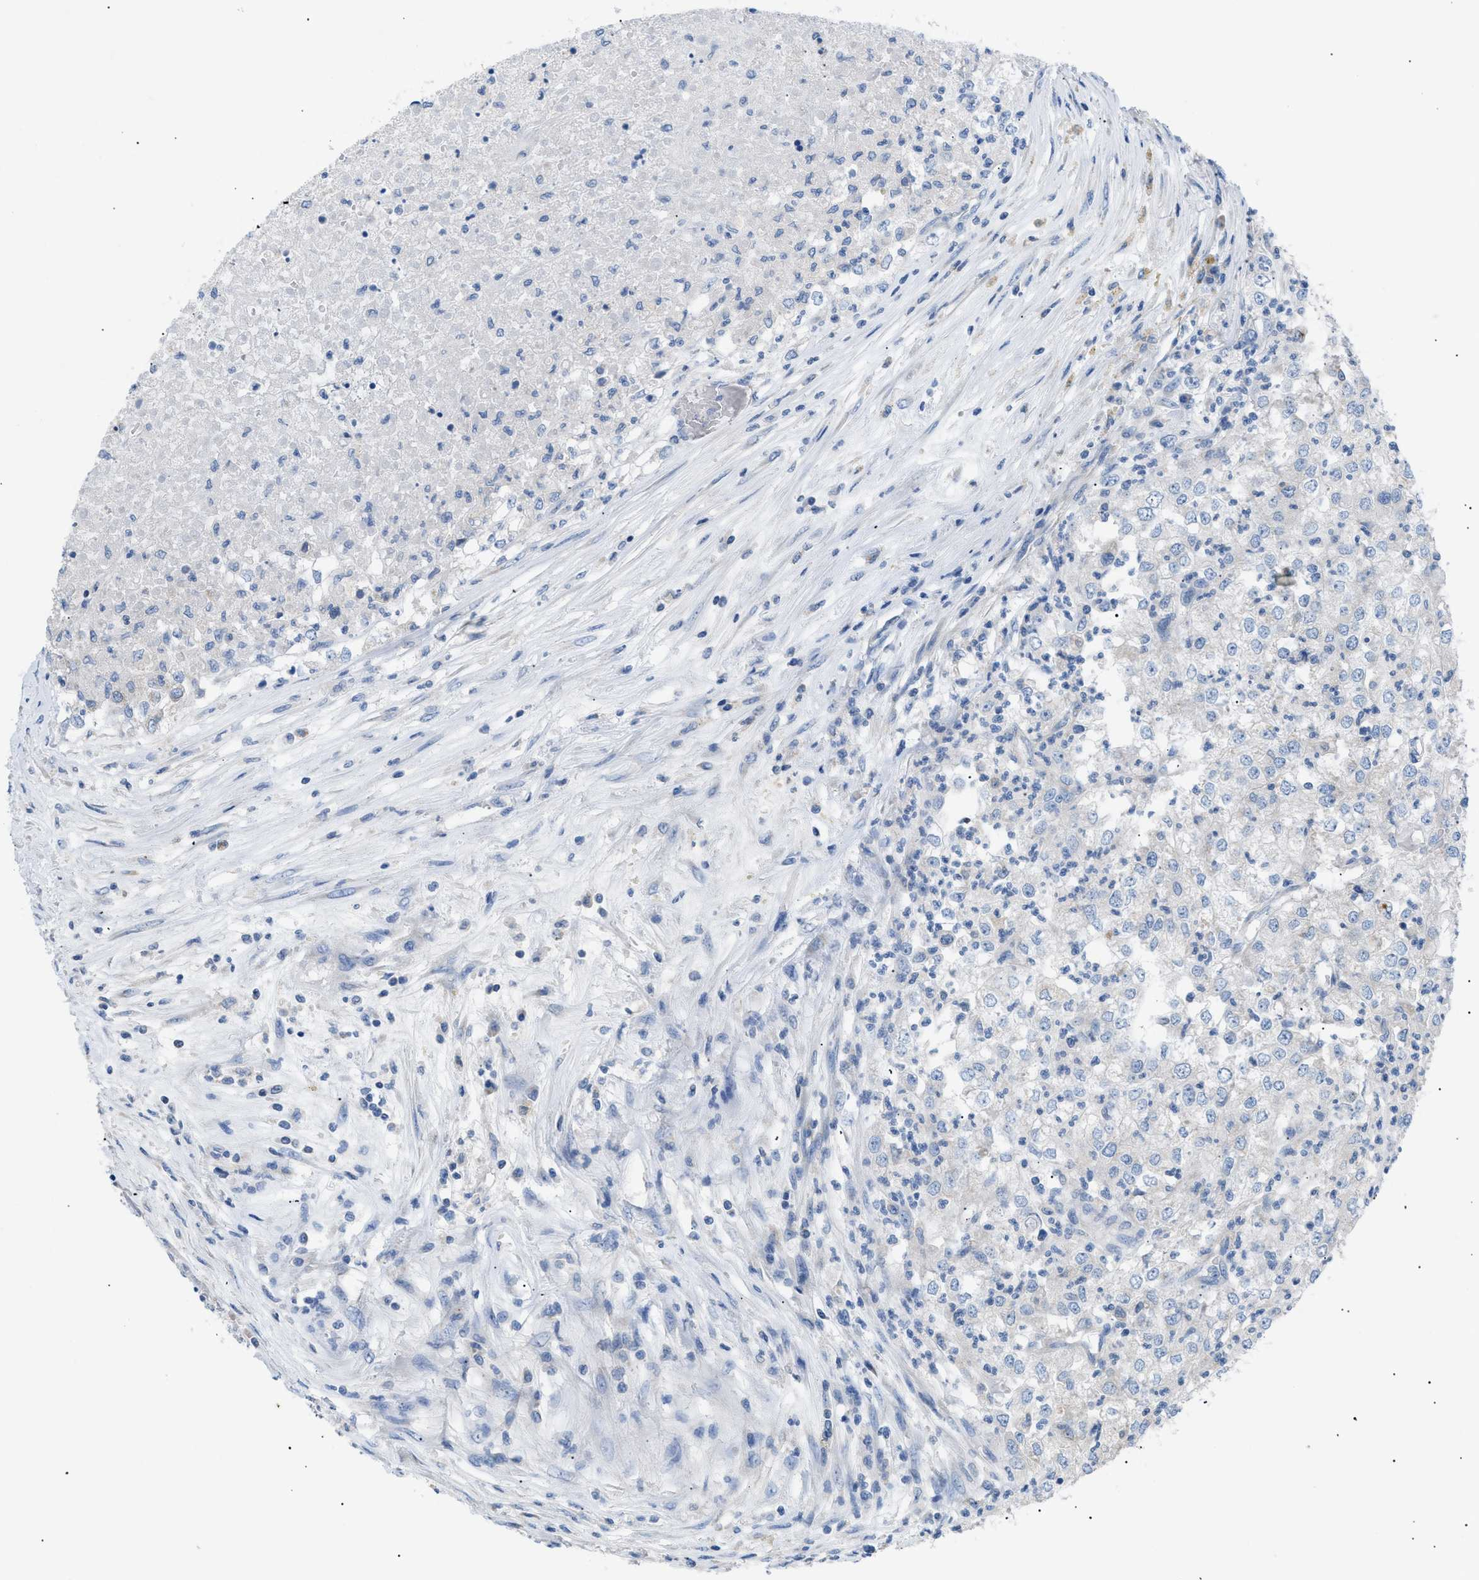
{"staining": {"intensity": "negative", "quantity": "none", "location": "none"}, "tissue": "renal cancer", "cell_type": "Tumor cells", "image_type": "cancer", "snomed": [{"axis": "morphology", "description": "Adenocarcinoma, NOS"}, {"axis": "topography", "description": "Kidney"}], "caption": "The image demonstrates no significant staining in tumor cells of renal adenocarcinoma.", "gene": "ILDR1", "patient": {"sex": "female", "age": 54}}